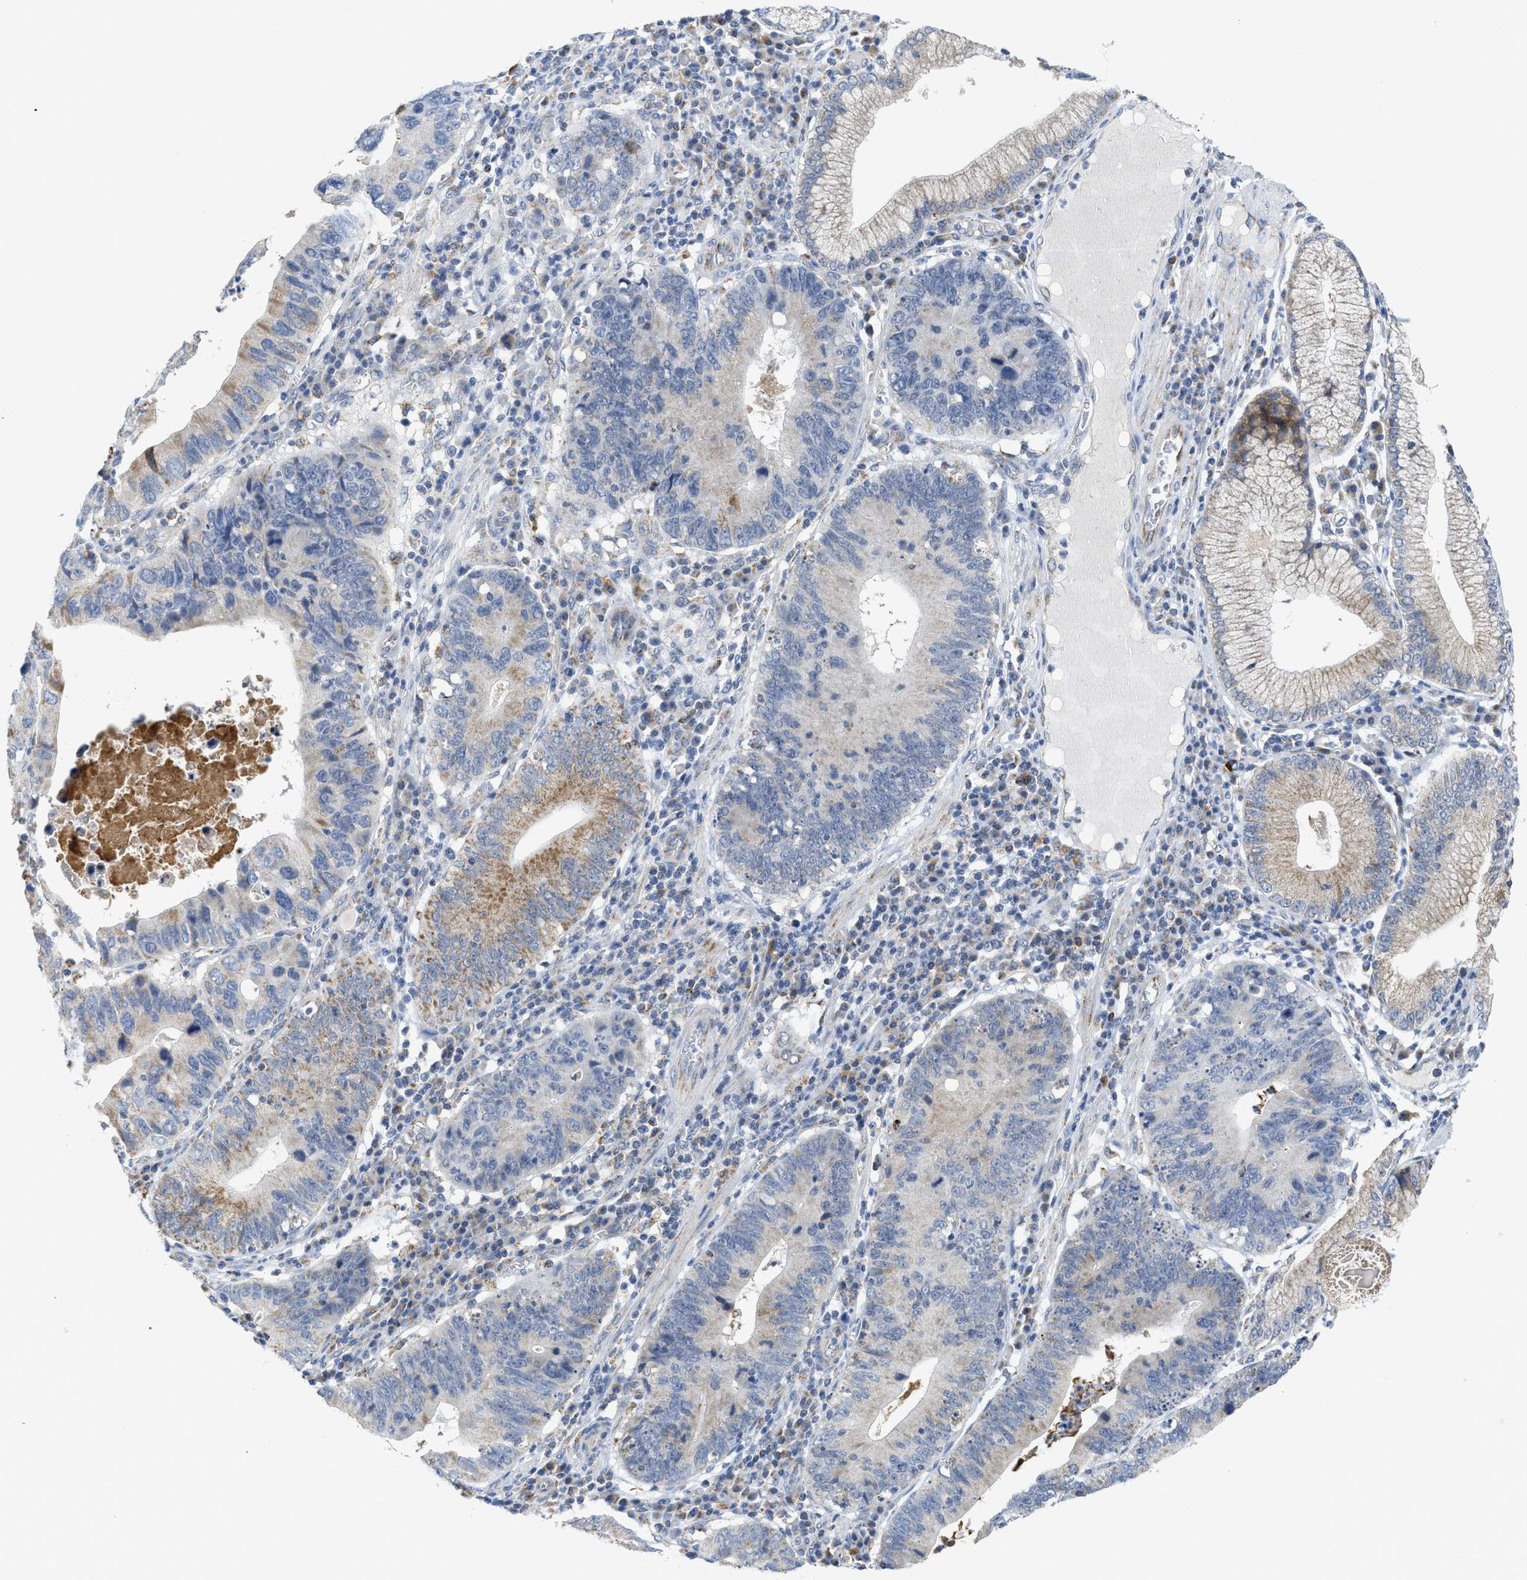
{"staining": {"intensity": "moderate", "quantity": "<25%", "location": "cytoplasmic/membranous"}, "tissue": "stomach cancer", "cell_type": "Tumor cells", "image_type": "cancer", "snomed": [{"axis": "morphology", "description": "Adenocarcinoma, NOS"}, {"axis": "topography", "description": "Stomach"}], "caption": "IHC micrograph of human stomach cancer stained for a protein (brown), which reveals low levels of moderate cytoplasmic/membranous expression in about <25% of tumor cells.", "gene": "GATD3", "patient": {"sex": "male", "age": 59}}